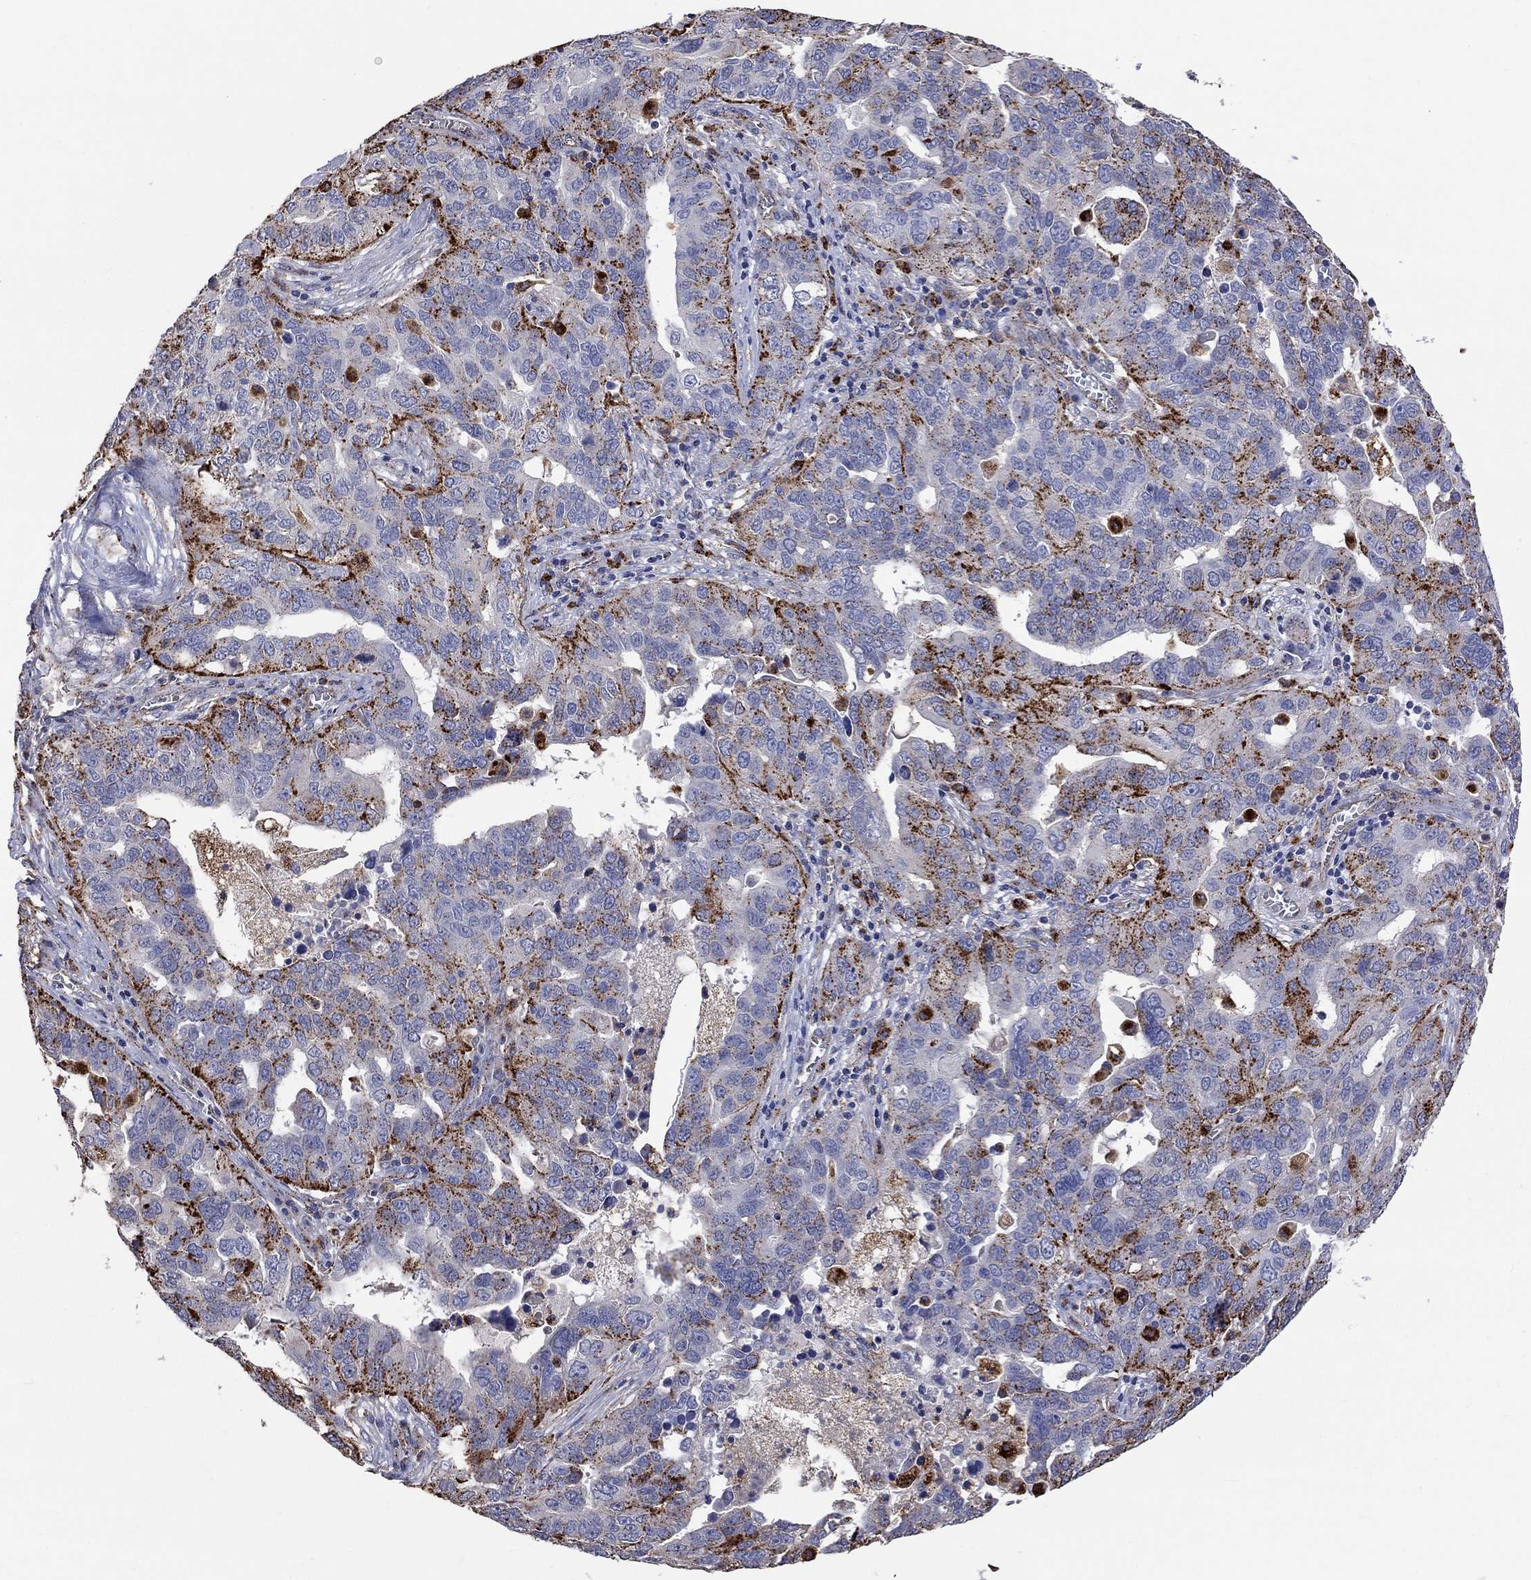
{"staining": {"intensity": "strong", "quantity": "25%-75%", "location": "cytoplasmic/membranous"}, "tissue": "ovarian cancer", "cell_type": "Tumor cells", "image_type": "cancer", "snomed": [{"axis": "morphology", "description": "Carcinoma, endometroid"}, {"axis": "topography", "description": "Soft tissue"}, {"axis": "topography", "description": "Ovary"}], "caption": "Immunohistochemical staining of human ovarian cancer reveals high levels of strong cytoplasmic/membranous expression in approximately 25%-75% of tumor cells.", "gene": "CTSB", "patient": {"sex": "female", "age": 52}}